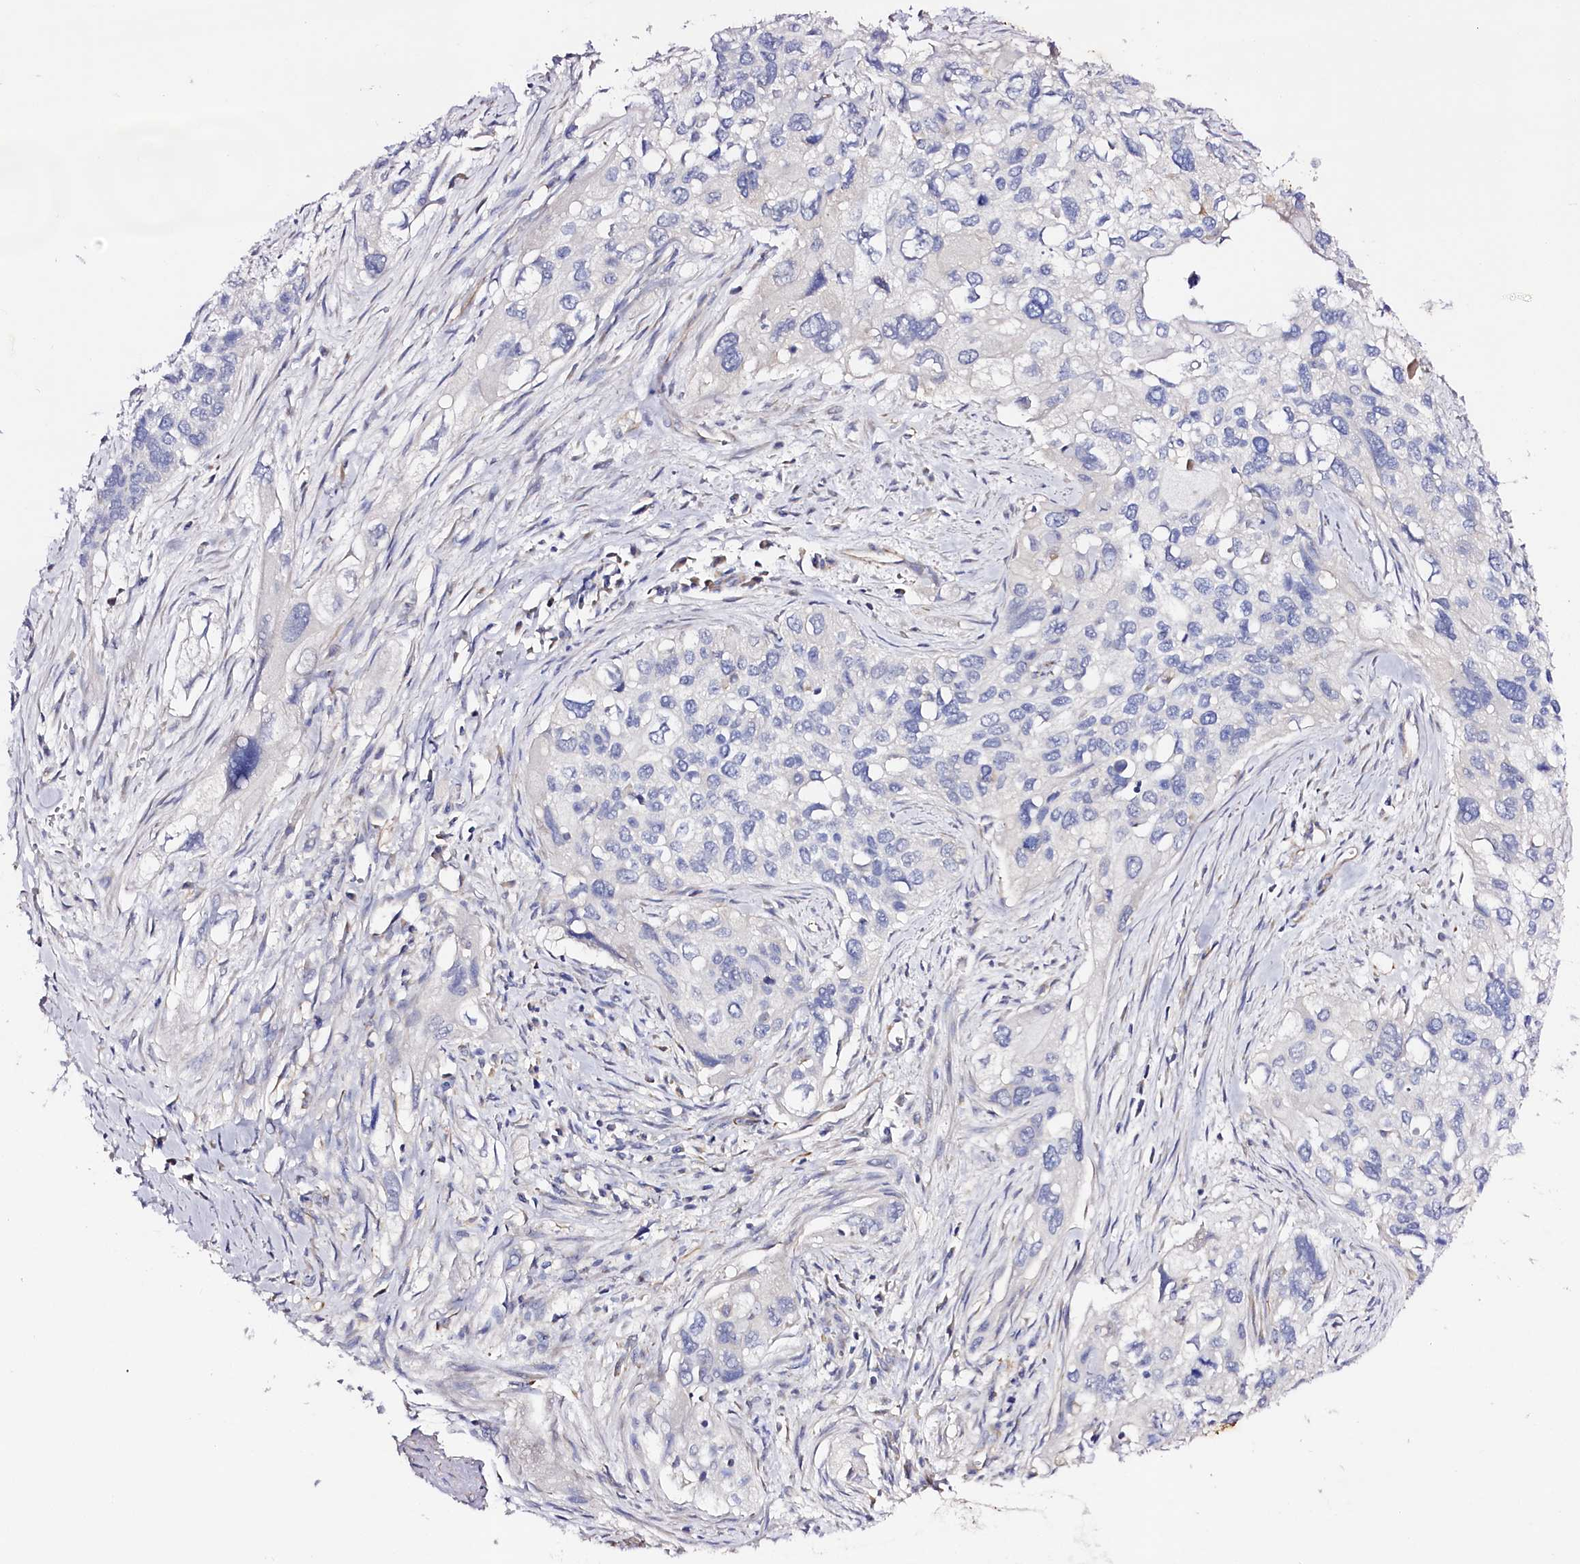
{"staining": {"intensity": "negative", "quantity": "none", "location": "none"}, "tissue": "cervical cancer", "cell_type": "Tumor cells", "image_type": "cancer", "snomed": [{"axis": "morphology", "description": "Squamous cell carcinoma, NOS"}, {"axis": "topography", "description": "Cervix"}], "caption": "Tumor cells are negative for protein expression in human cervical squamous cell carcinoma.", "gene": "SLC7A1", "patient": {"sex": "female", "age": 55}}